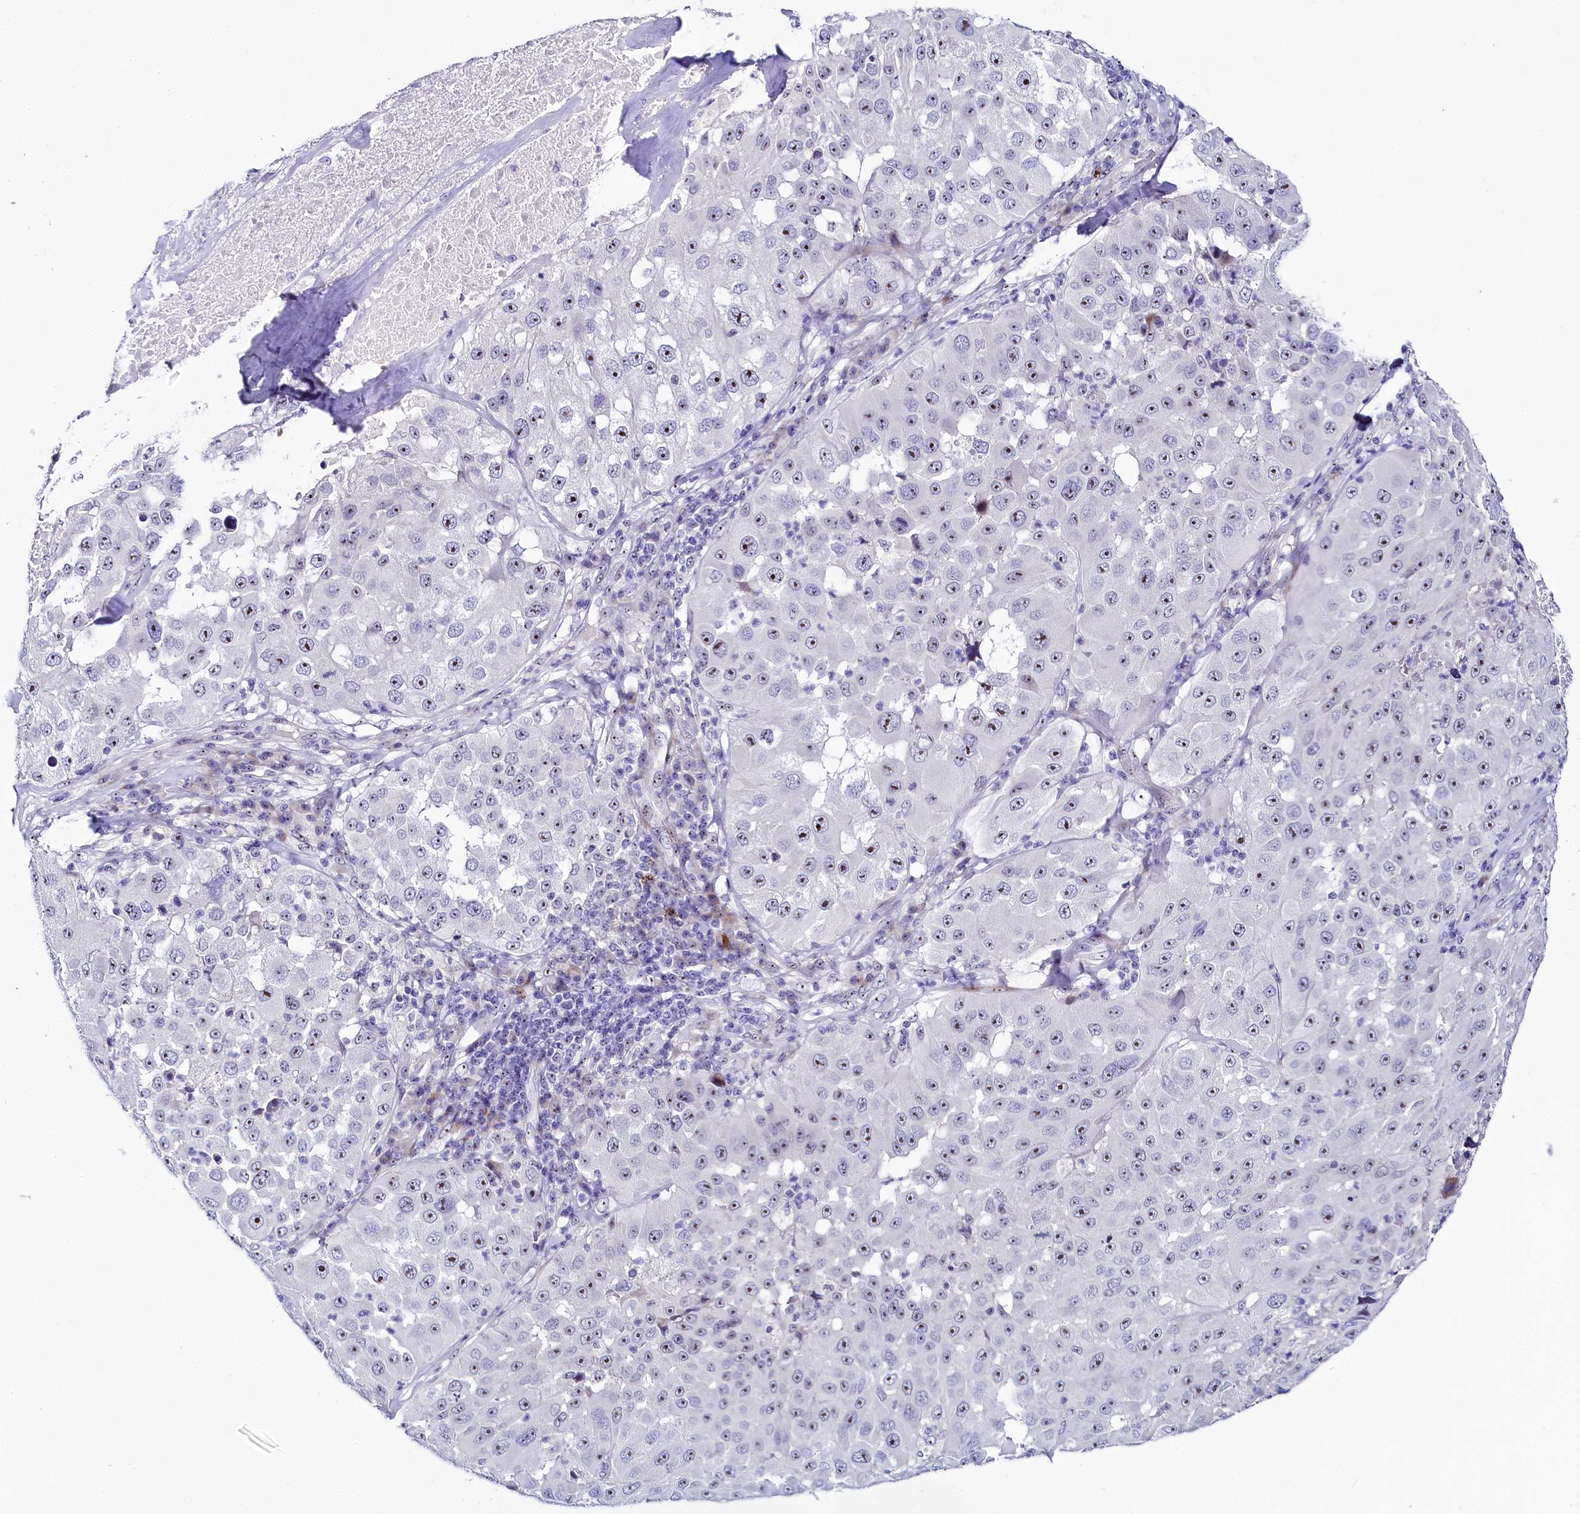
{"staining": {"intensity": "moderate", "quantity": "<25%", "location": "nuclear"}, "tissue": "melanoma", "cell_type": "Tumor cells", "image_type": "cancer", "snomed": [{"axis": "morphology", "description": "Malignant melanoma, Metastatic site"}, {"axis": "topography", "description": "Lymph node"}], "caption": "An immunohistochemistry histopathology image of neoplastic tissue is shown. Protein staining in brown shows moderate nuclear positivity in melanoma within tumor cells.", "gene": "TCOF1", "patient": {"sex": "male", "age": 62}}